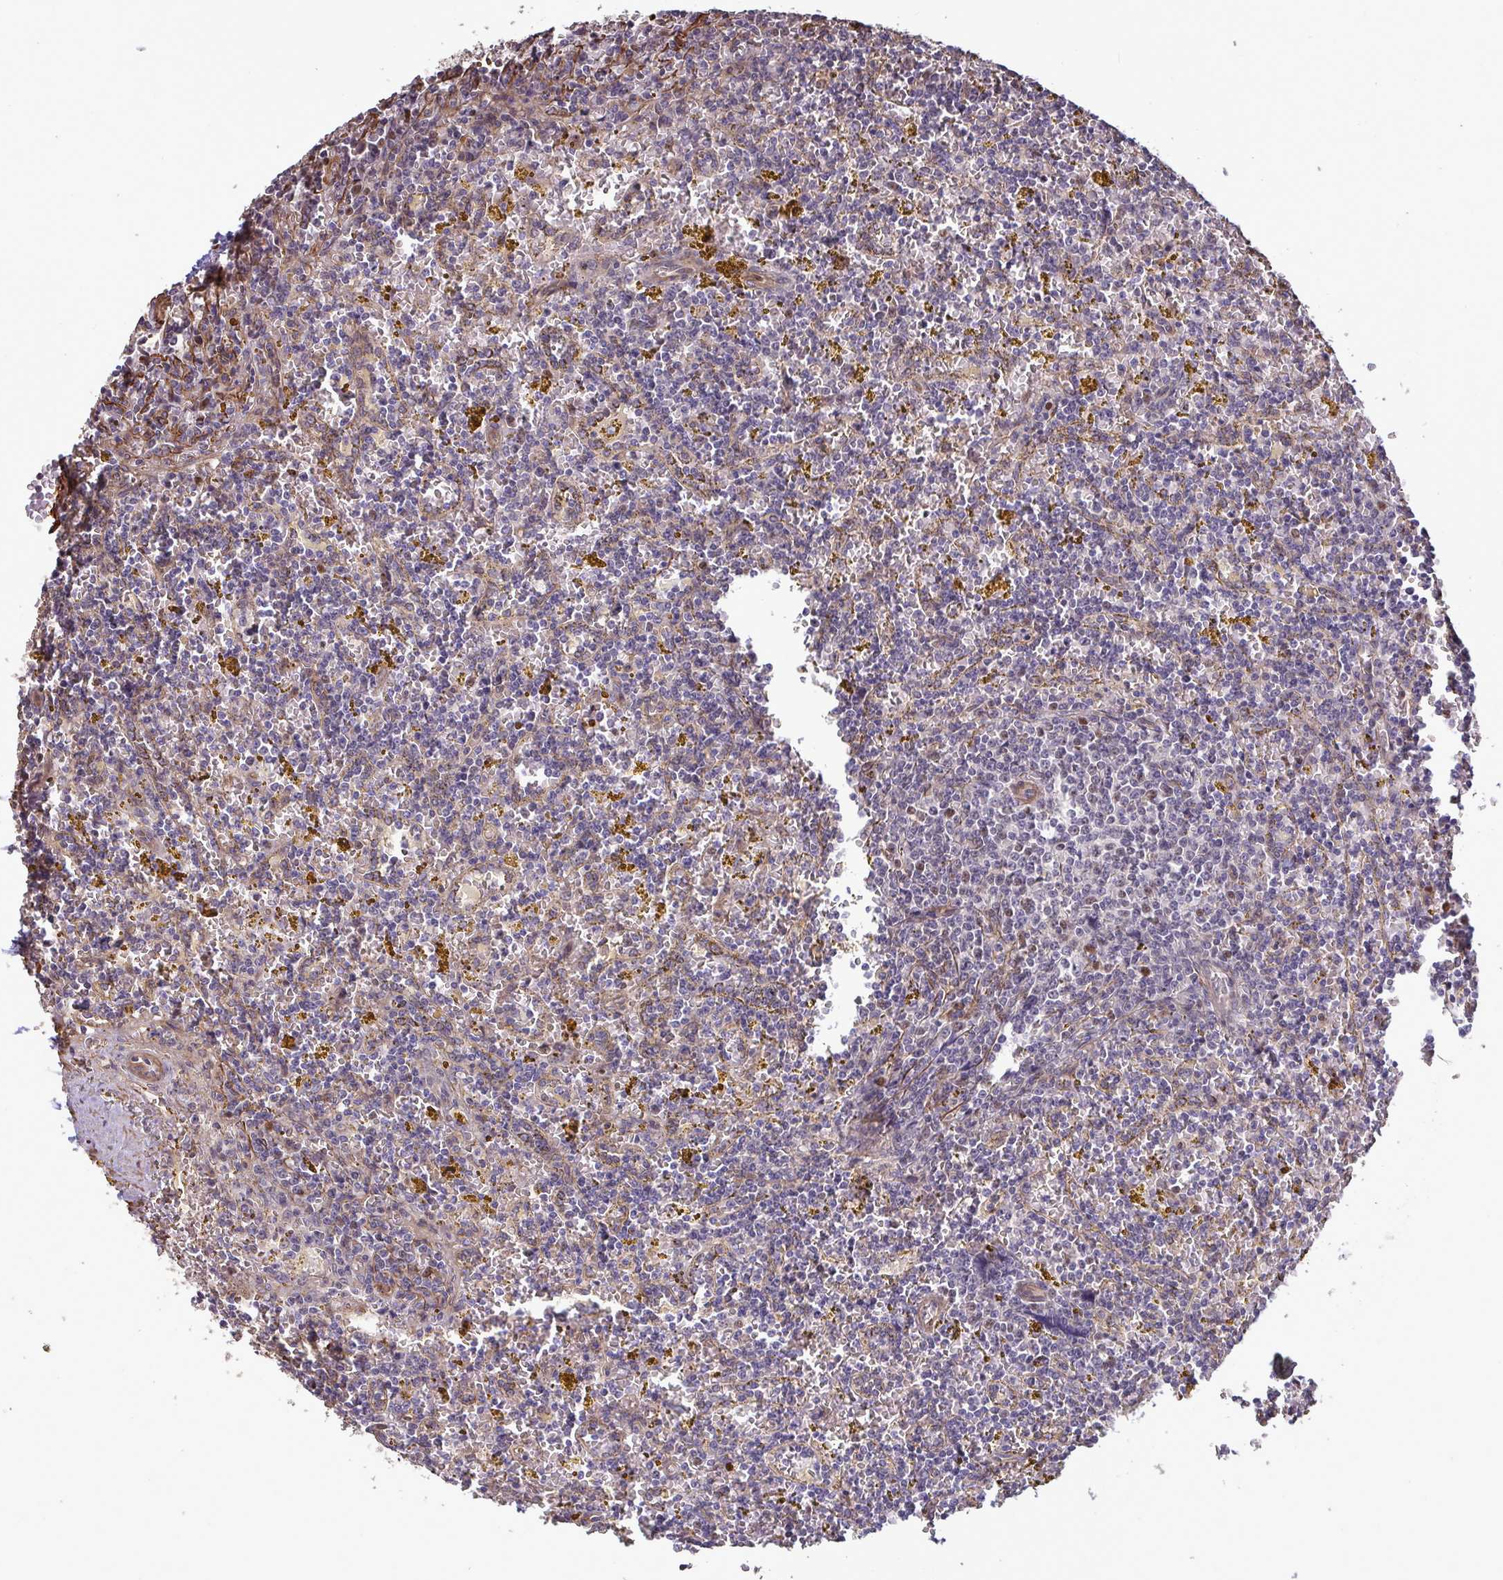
{"staining": {"intensity": "negative", "quantity": "none", "location": "none"}, "tissue": "lymphoma", "cell_type": "Tumor cells", "image_type": "cancer", "snomed": [{"axis": "morphology", "description": "Malignant lymphoma, non-Hodgkin's type, Low grade"}, {"axis": "topography", "description": "Spleen"}, {"axis": "topography", "description": "Lymph node"}], "caption": "The photomicrograph demonstrates no significant staining in tumor cells of malignant lymphoma, non-Hodgkin's type (low-grade). (Brightfield microscopy of DAB (3,3'-diaminobenzidine) immunohistochemistry at high magnification).", "gene": "IPO5", "patient": {"sex": "female", "age": 66}}